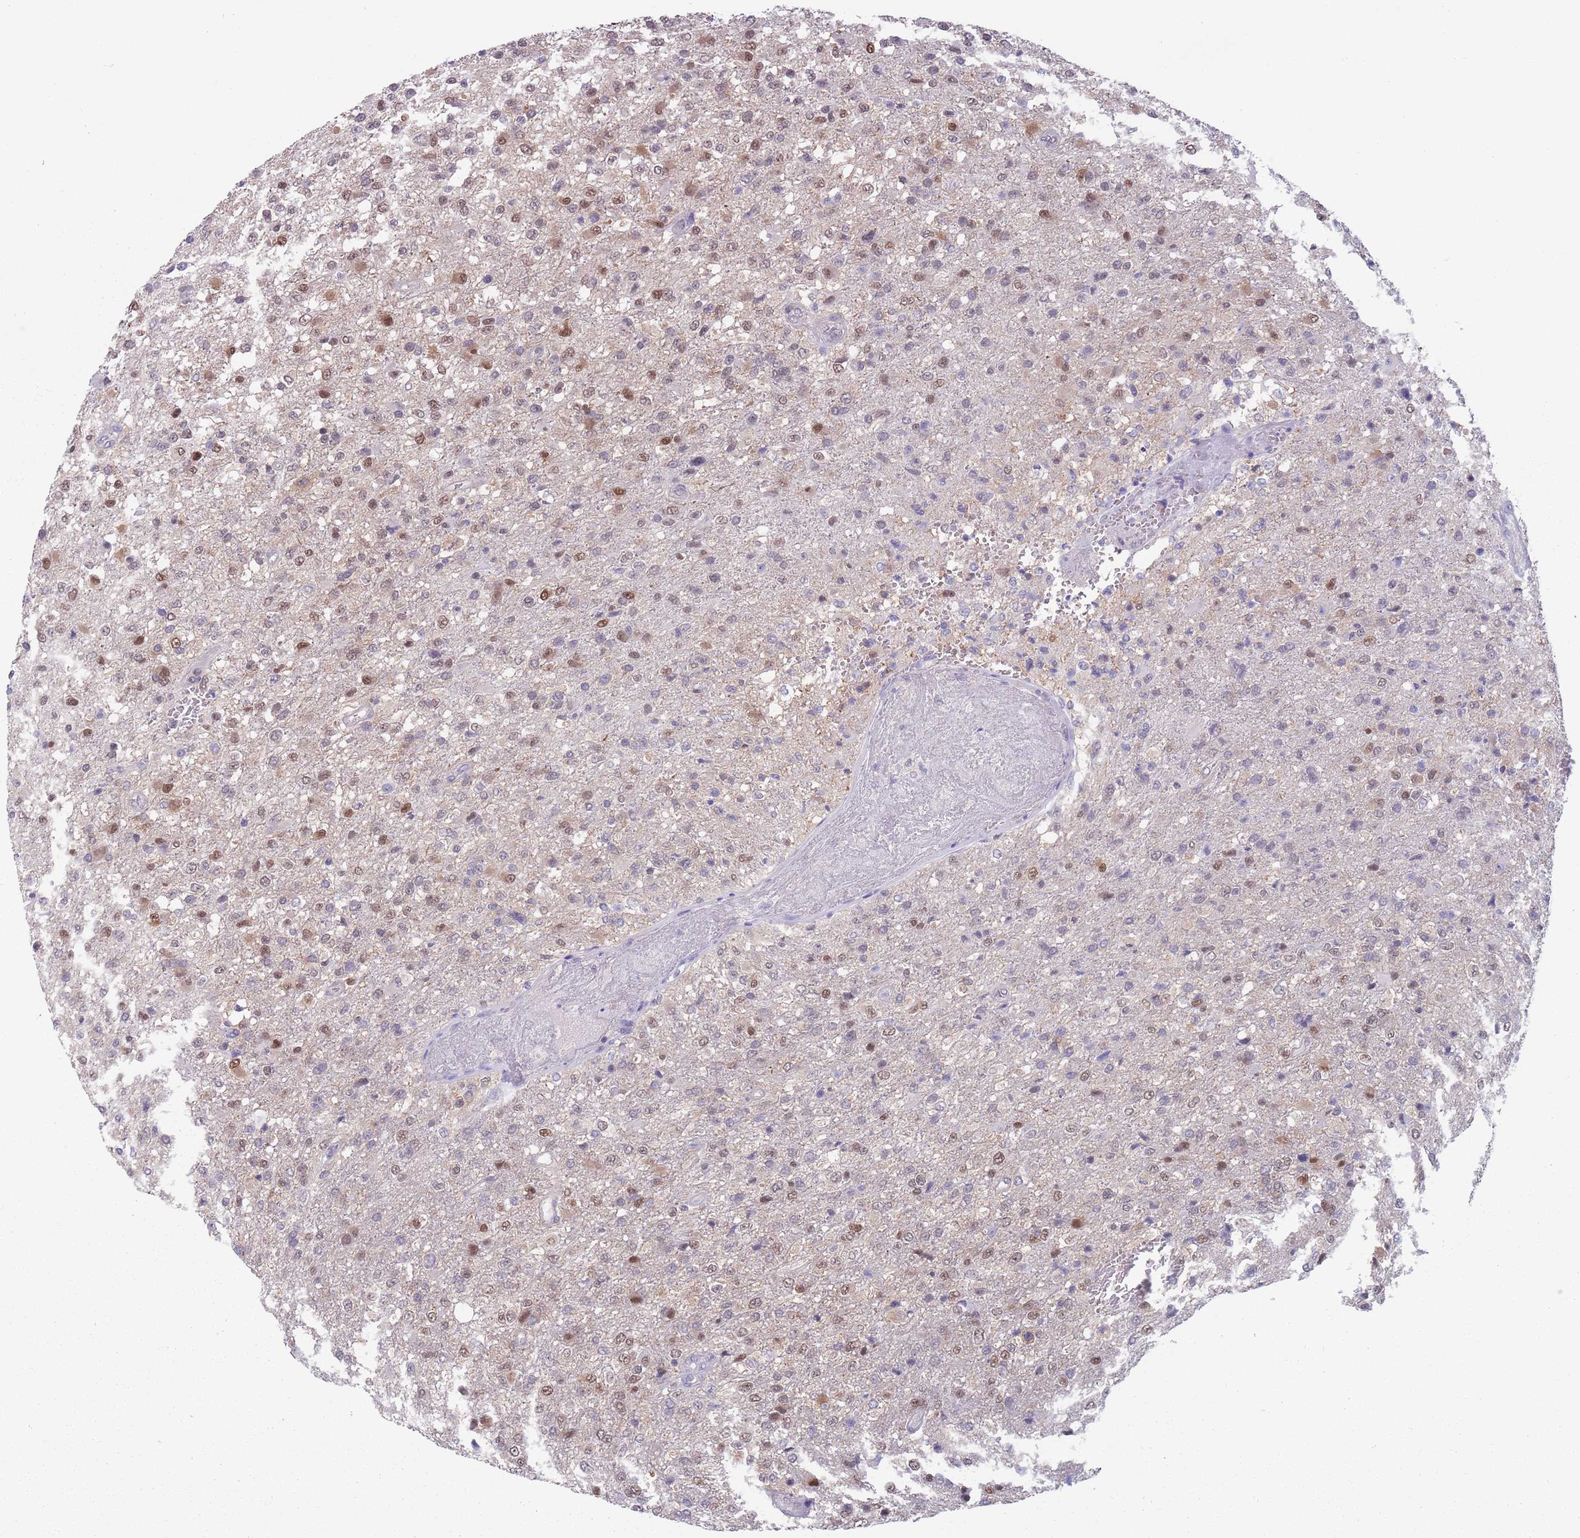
{"staining": {"intensity": "weak", "quantity": "25%-75%", "location": "nuclear"}, "tissue": "glioma", "cell_type": "Tumor cells", "image_type": "cancer", "snomed": [{"axis": "morphology", "description": "Glioma, malignant, High grade"}, {"axis": "topography", "description": "Brain"}], "caption": "This is a micrograph of immunohistochemistry staining of glioma, which shows weak expression in the nuclear of tumor cells.", "gene": "CLNS1A", "patient": {"sex": "female", "age": 74}}